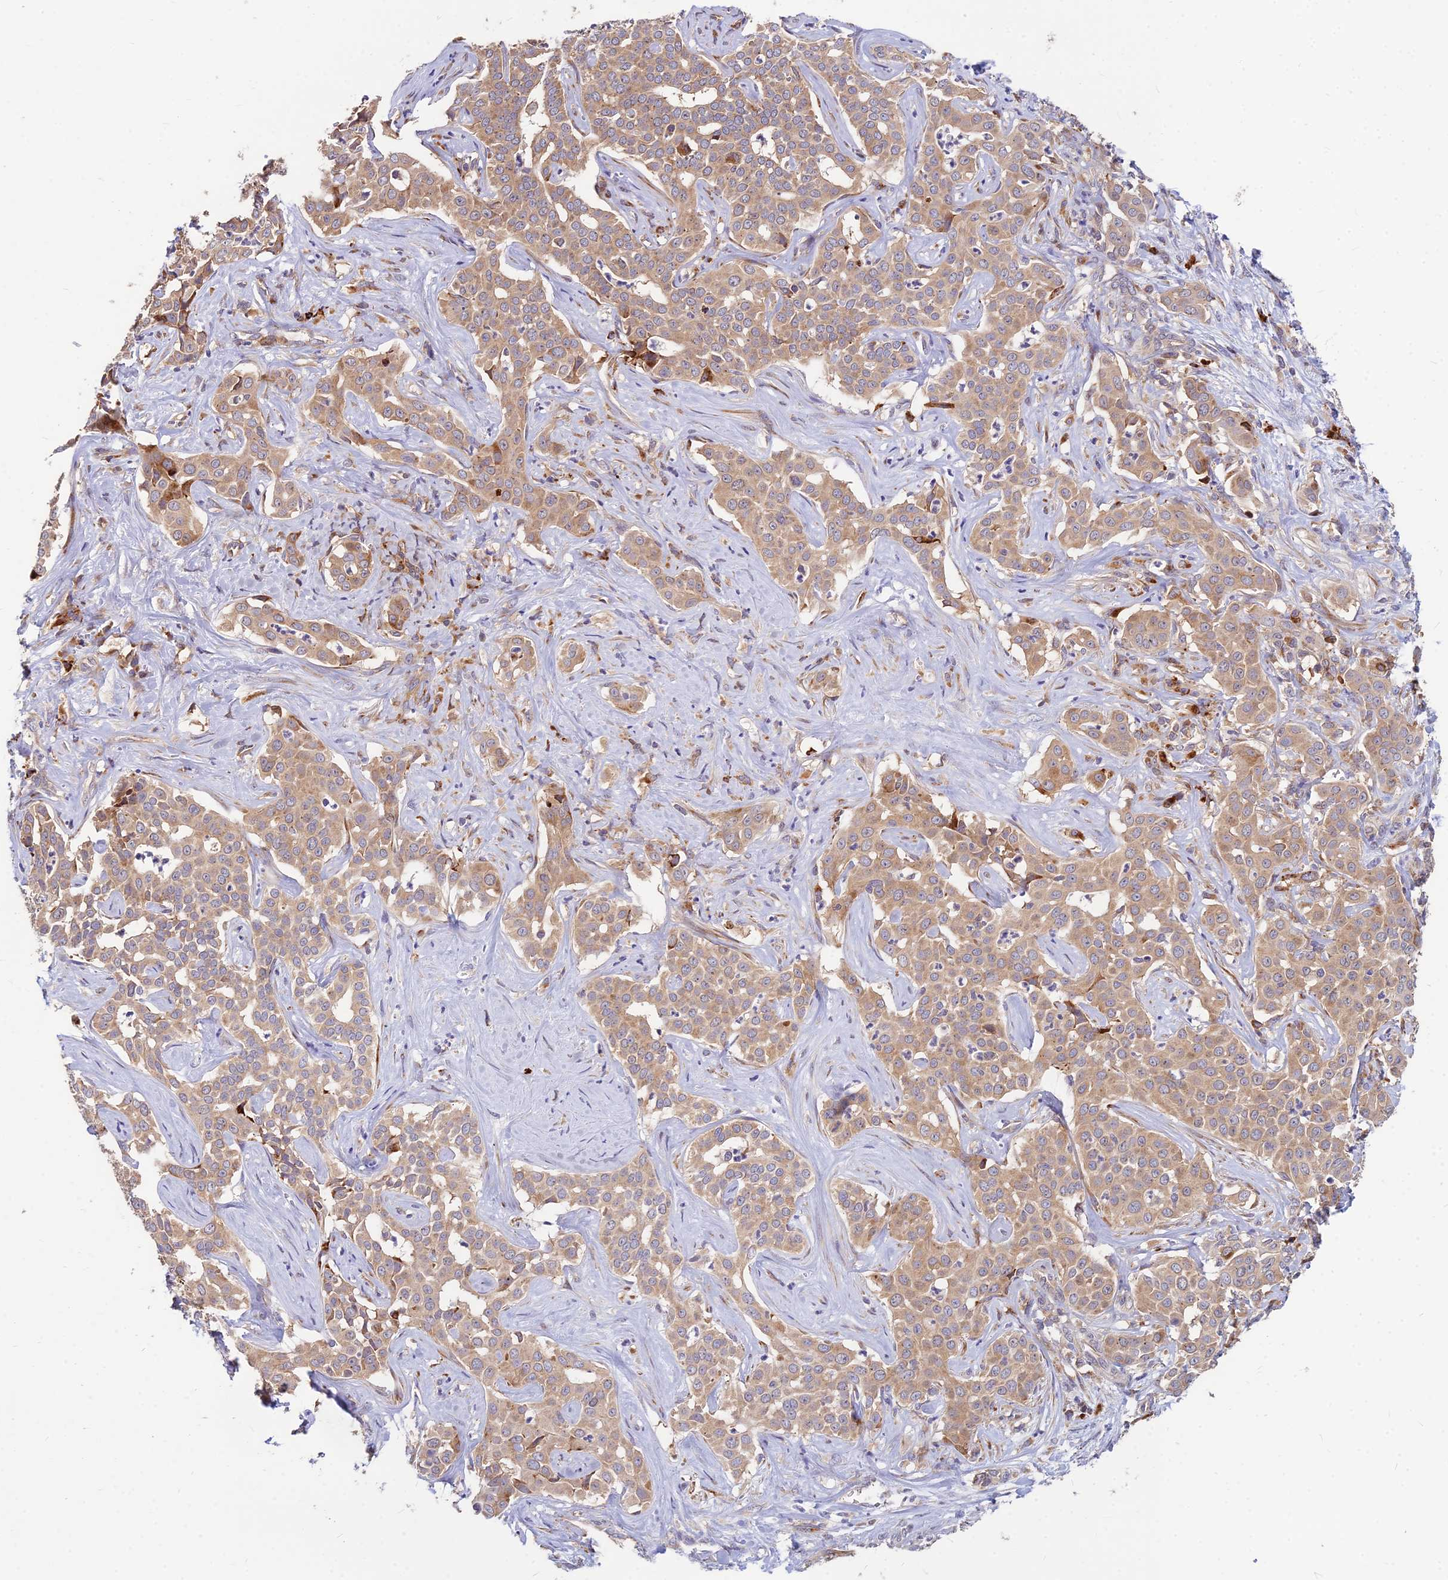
{"staining": {"intensity": "moderate", "quantity": ">75%", "location": "cytoplasmic/membranous"}, "tissue": "liver cancer", "cell_type": "Tumor cells", "image_type": "cancer", "snomed": [{"axis": "morphology", "description": "Cholangiocarcinoma"}, {"axis": "topography", "description": "Liver"}], "caption": "This is an image of immunohistochemistry (IHC) staining of liver cholangiocarcinoma, which shows moderate staining in the cytoplasmic/membranous of tumor cells.", "gene": "CCT6B", "patient": {"sex": "male", "age": 67}}